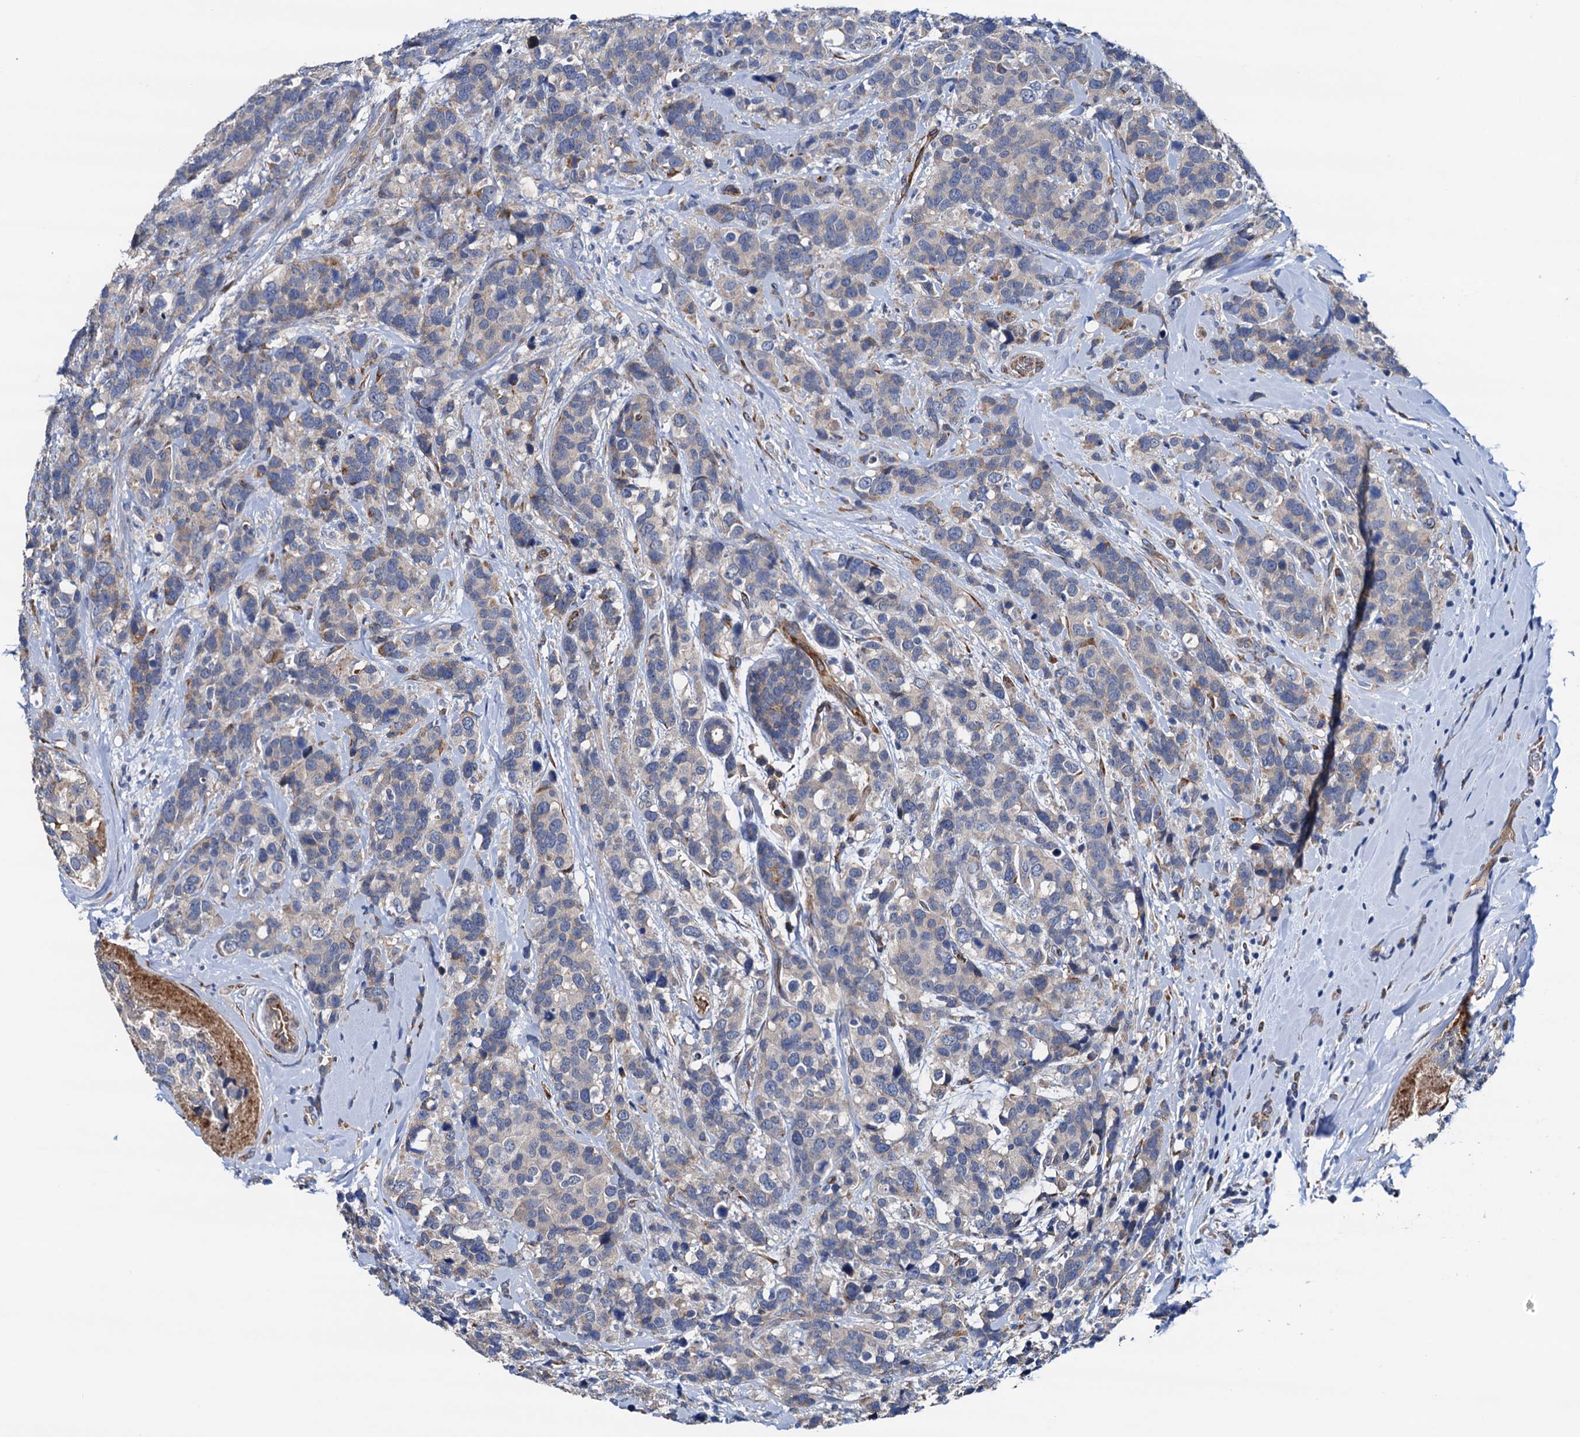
{"staining": {"intensity": "negative", "quantity": "none", "location": "none"}, "tissue": "breast cancer", "cell_type": "Tumor cells", "image_type": "cancer", "snomed": [{"axis": "morphology", "description": "Lobular carcinoma"}, {"axis": "topography", "description": "Breast"}], "caption": "This is an IHC image of breast cancer. There is no positivity in tumor cells.", "gene": "RASSF9", "patient": {"sex": "female", "age": 59}}